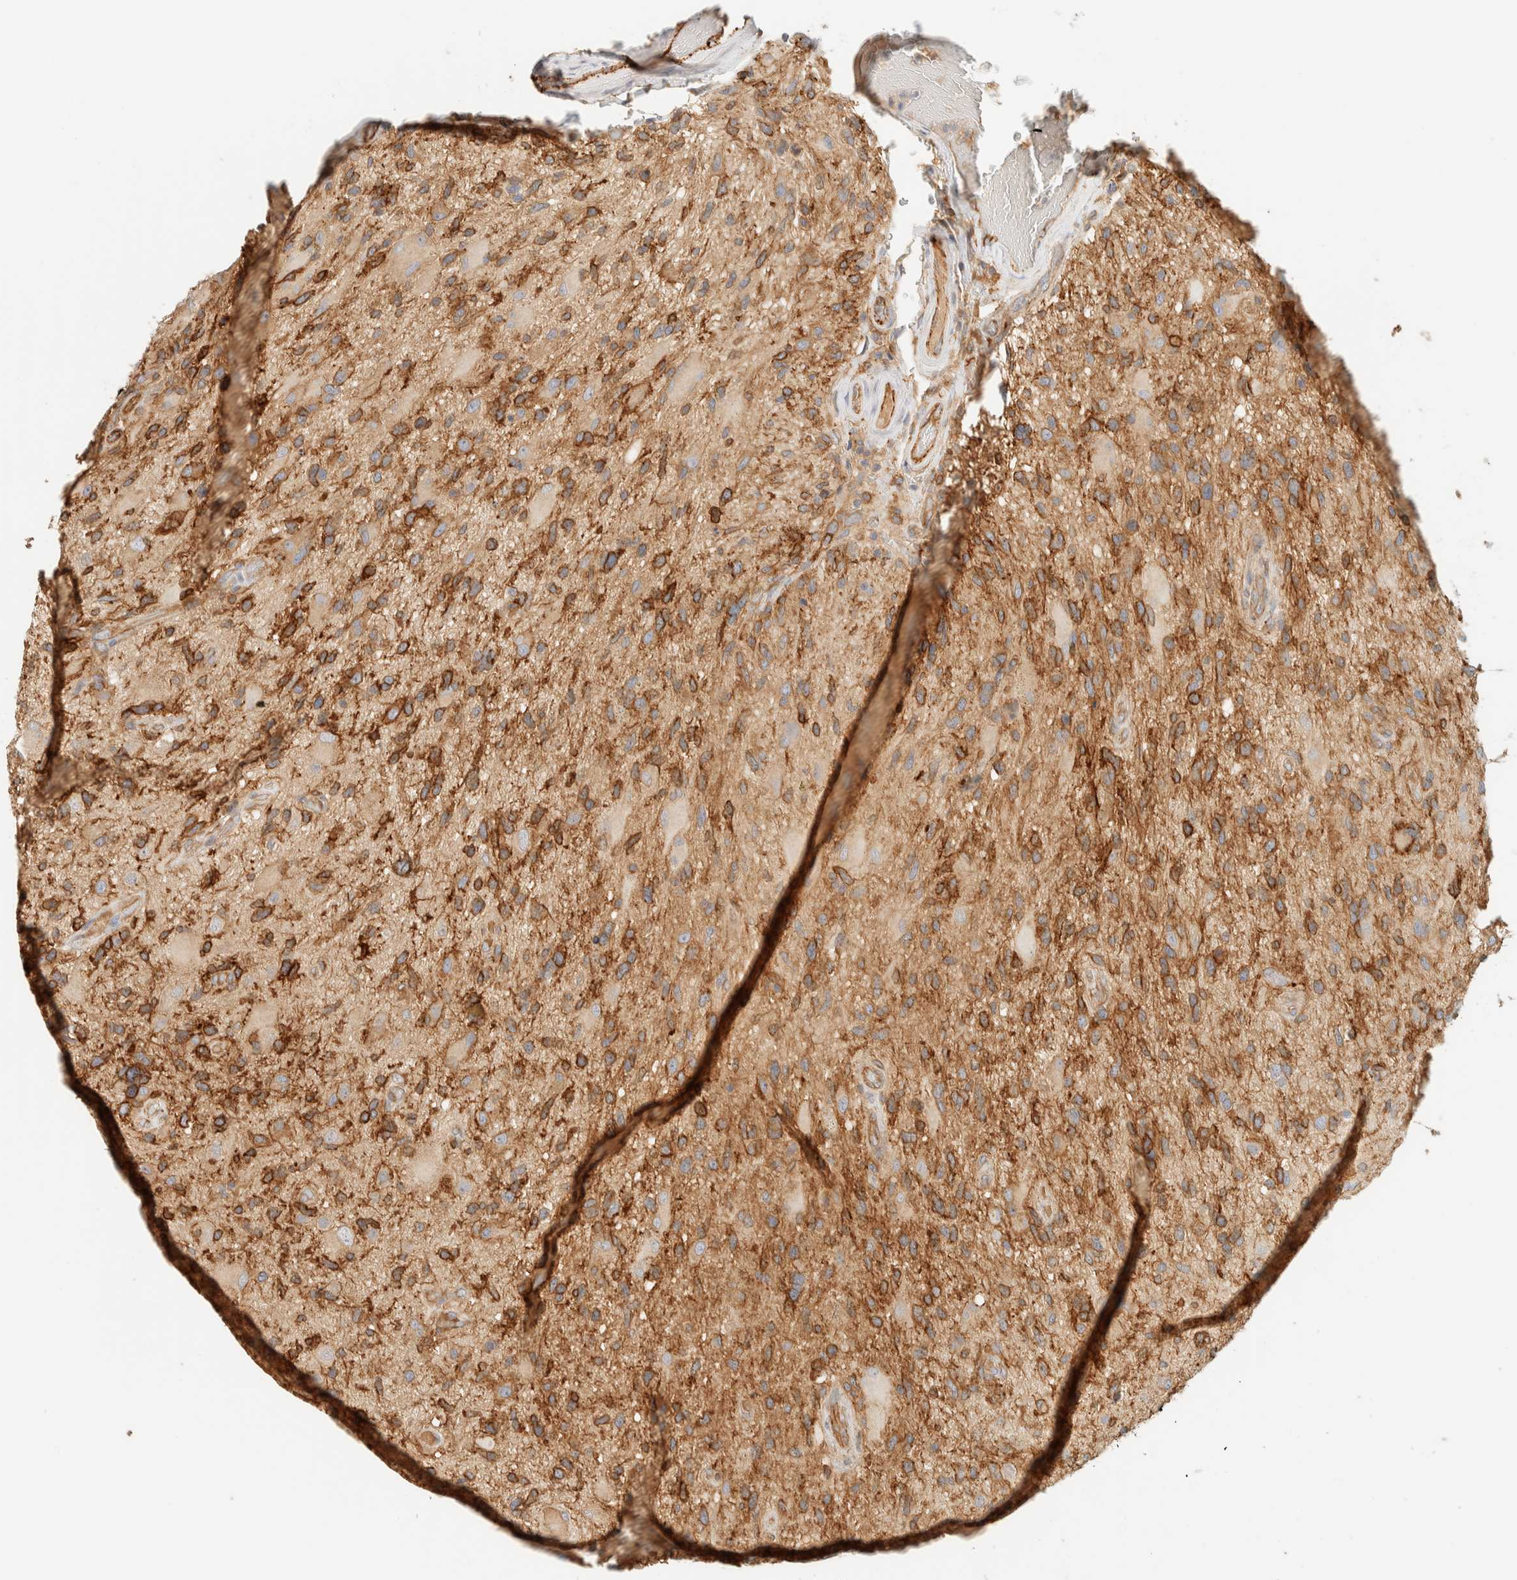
{"staining": {"intensity": "moderate", "quantity": "25%-75%", "location": "cytoplasmic/membranous"}, "tissue": "glioma", "cell_type": "Tumor cells", "image_type": "cancer", "snomed": [{"axis": "morphology", "description": "Glioma, malignant, High grade"}, {"axis": "topography", "description": "Brain"}], "caption": "An image of human glioma stained for a protein demonstrates moderate cytoplasmic/membranous brown staining in tumor cells.", "gene": "LIMA1", "patient": {"sex": "male", "age": 33}}